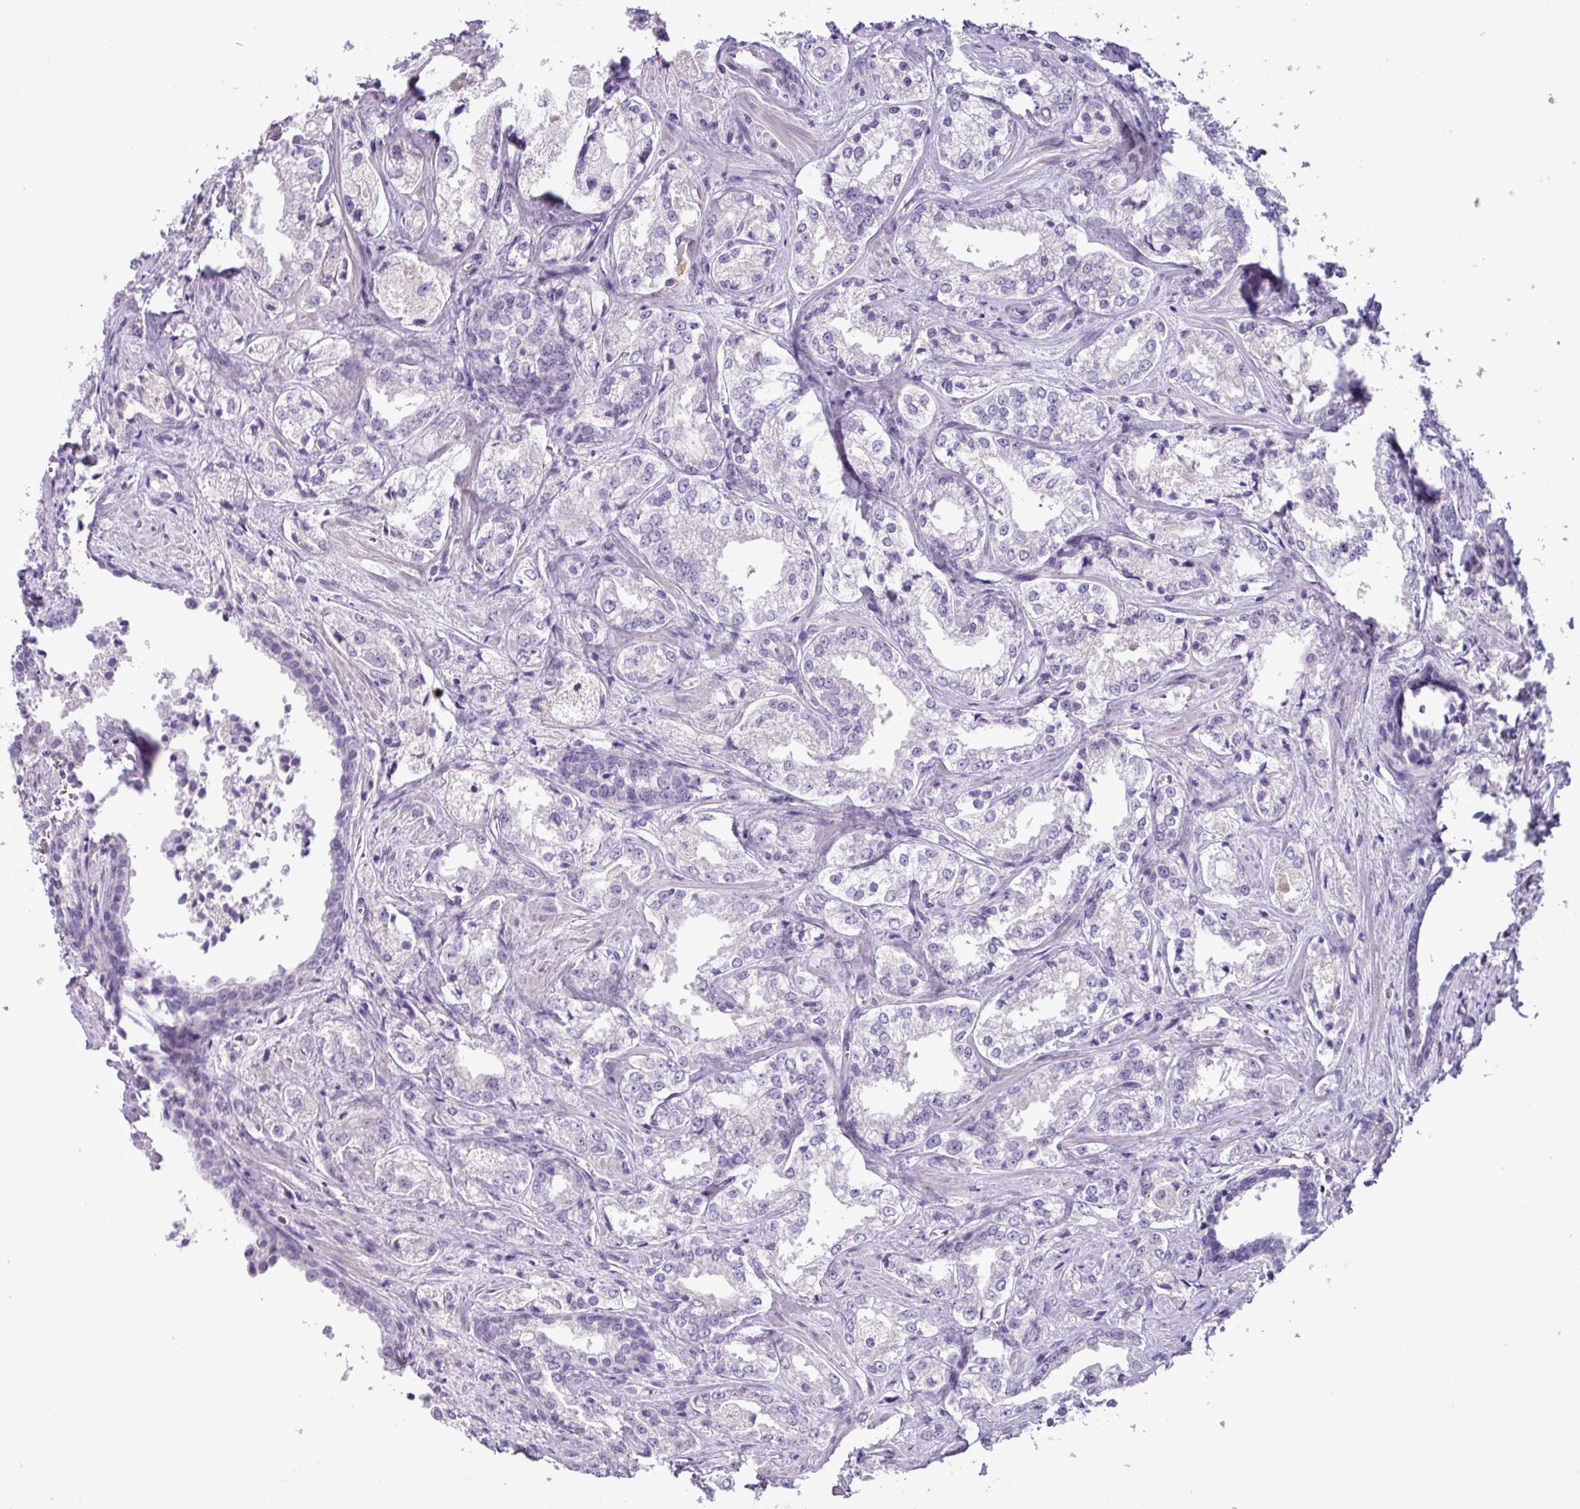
{"staining": {"intensity": "negative", "quantity": "none", "location": "none"}, "tissue": "prostate cancer", "cell_type": "Tumor cells", "image_type": "cancer", "snomed": [{"axis": "morphology", "description": "Adenocarcinoma, Low grade"}, {"axis": "topography", "description": "Prostate"}], "caption": "Prostate cancer (low-grade adenocarcinoma) was stained to show a protein in brown. There is no significant positivity in tumor cells.", "gene": "PNLDC1", "patient": {"sex": "male", "age": 47}}